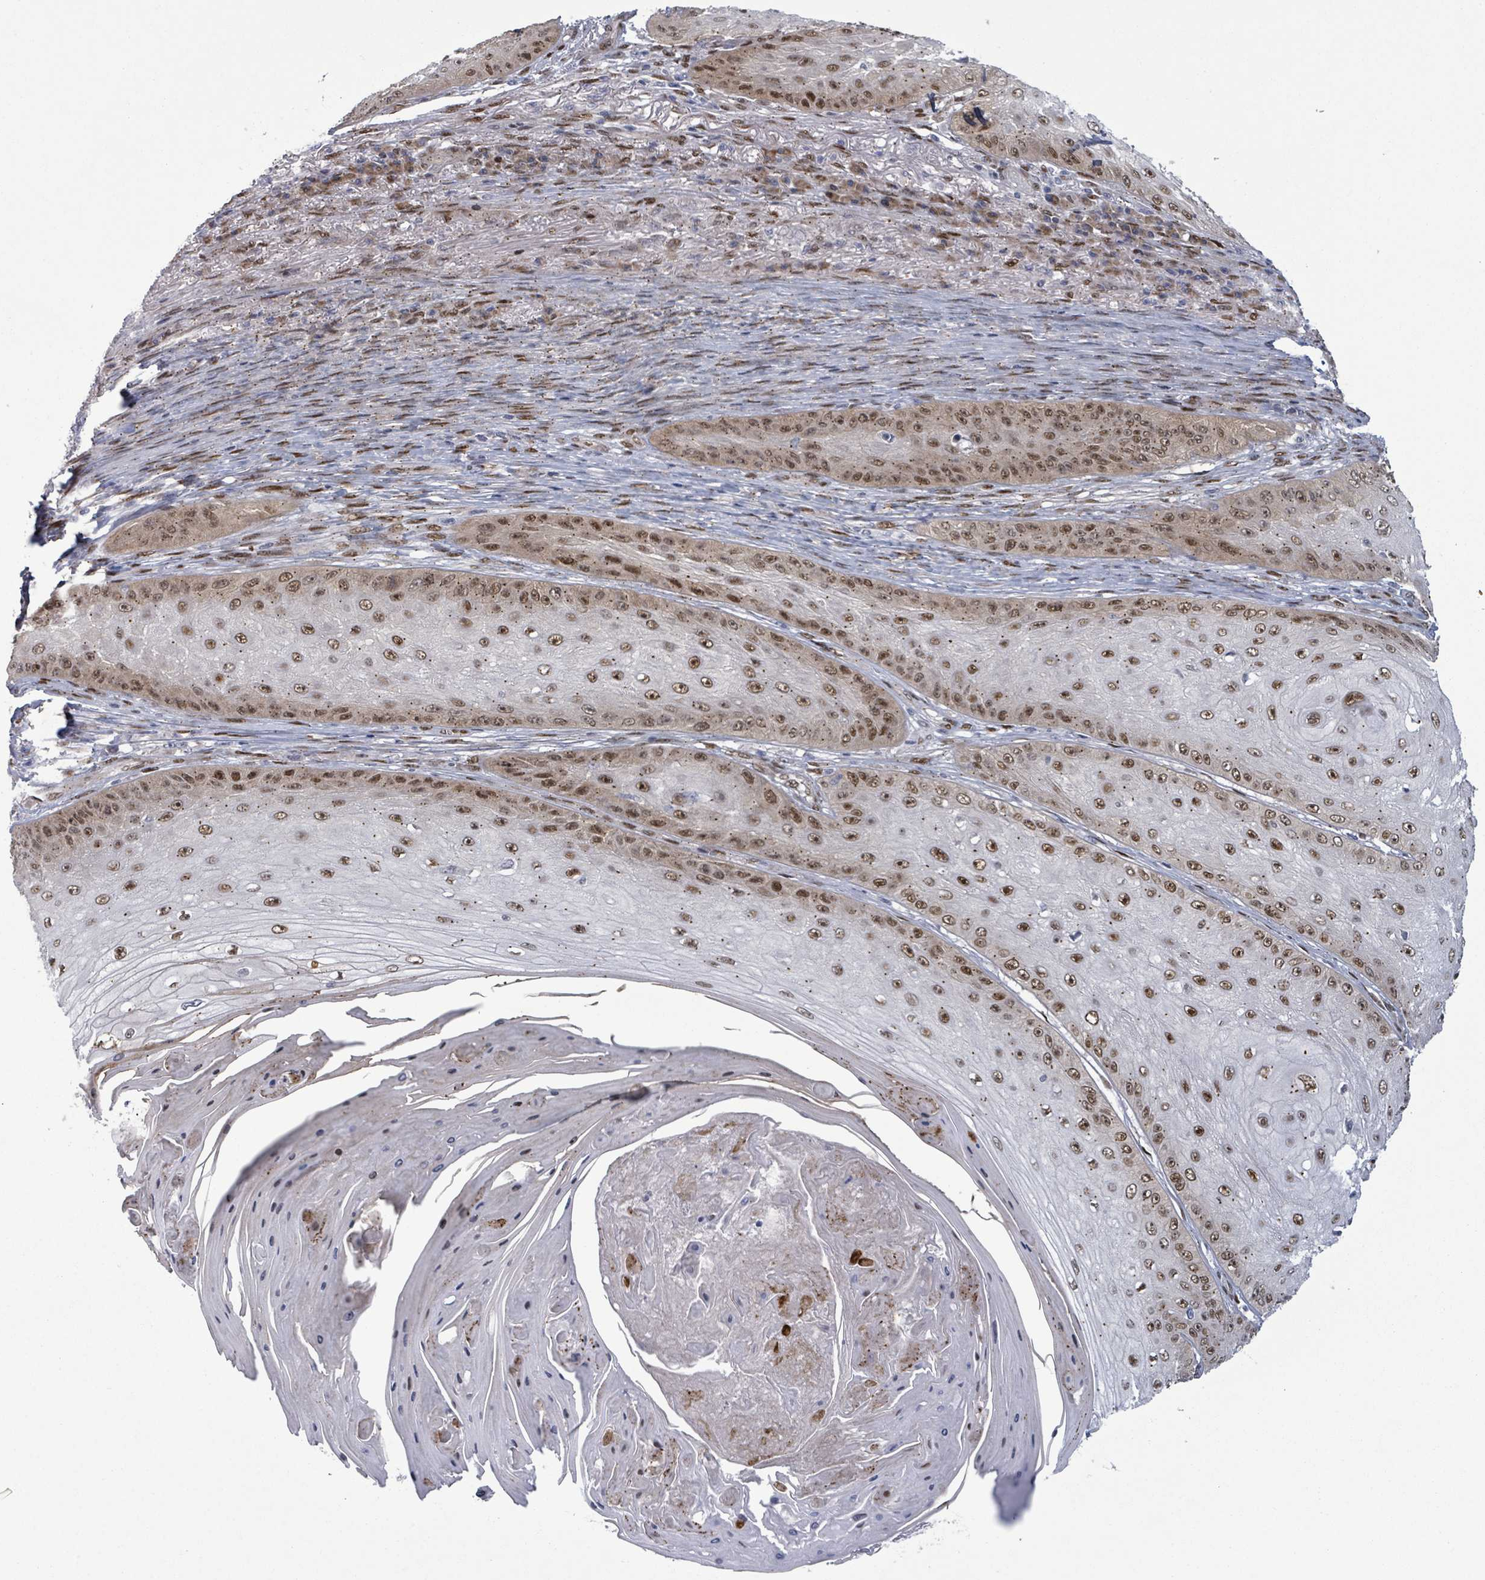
{"staining": {"intensity": "moderate", "quantity": ">75%", "location": "nuclear"}, "tissue": "skin cancer", "cell_type": "Tumor cells", "image_type": "cancer", "snomed": [{"axis": "morphology", "description": "Squamous cell carcinoma, NOS"}, {"axis": "topography", "description": "Skin"}], "caption": "Brown immunohistochemical staining in human squamous cell carcinoma (skin) exhibits moderate nuclear staining in approximately >75% of tumor cells.", "gene": "TUSC1", "patient": {"sex": "male", "age": 70}}